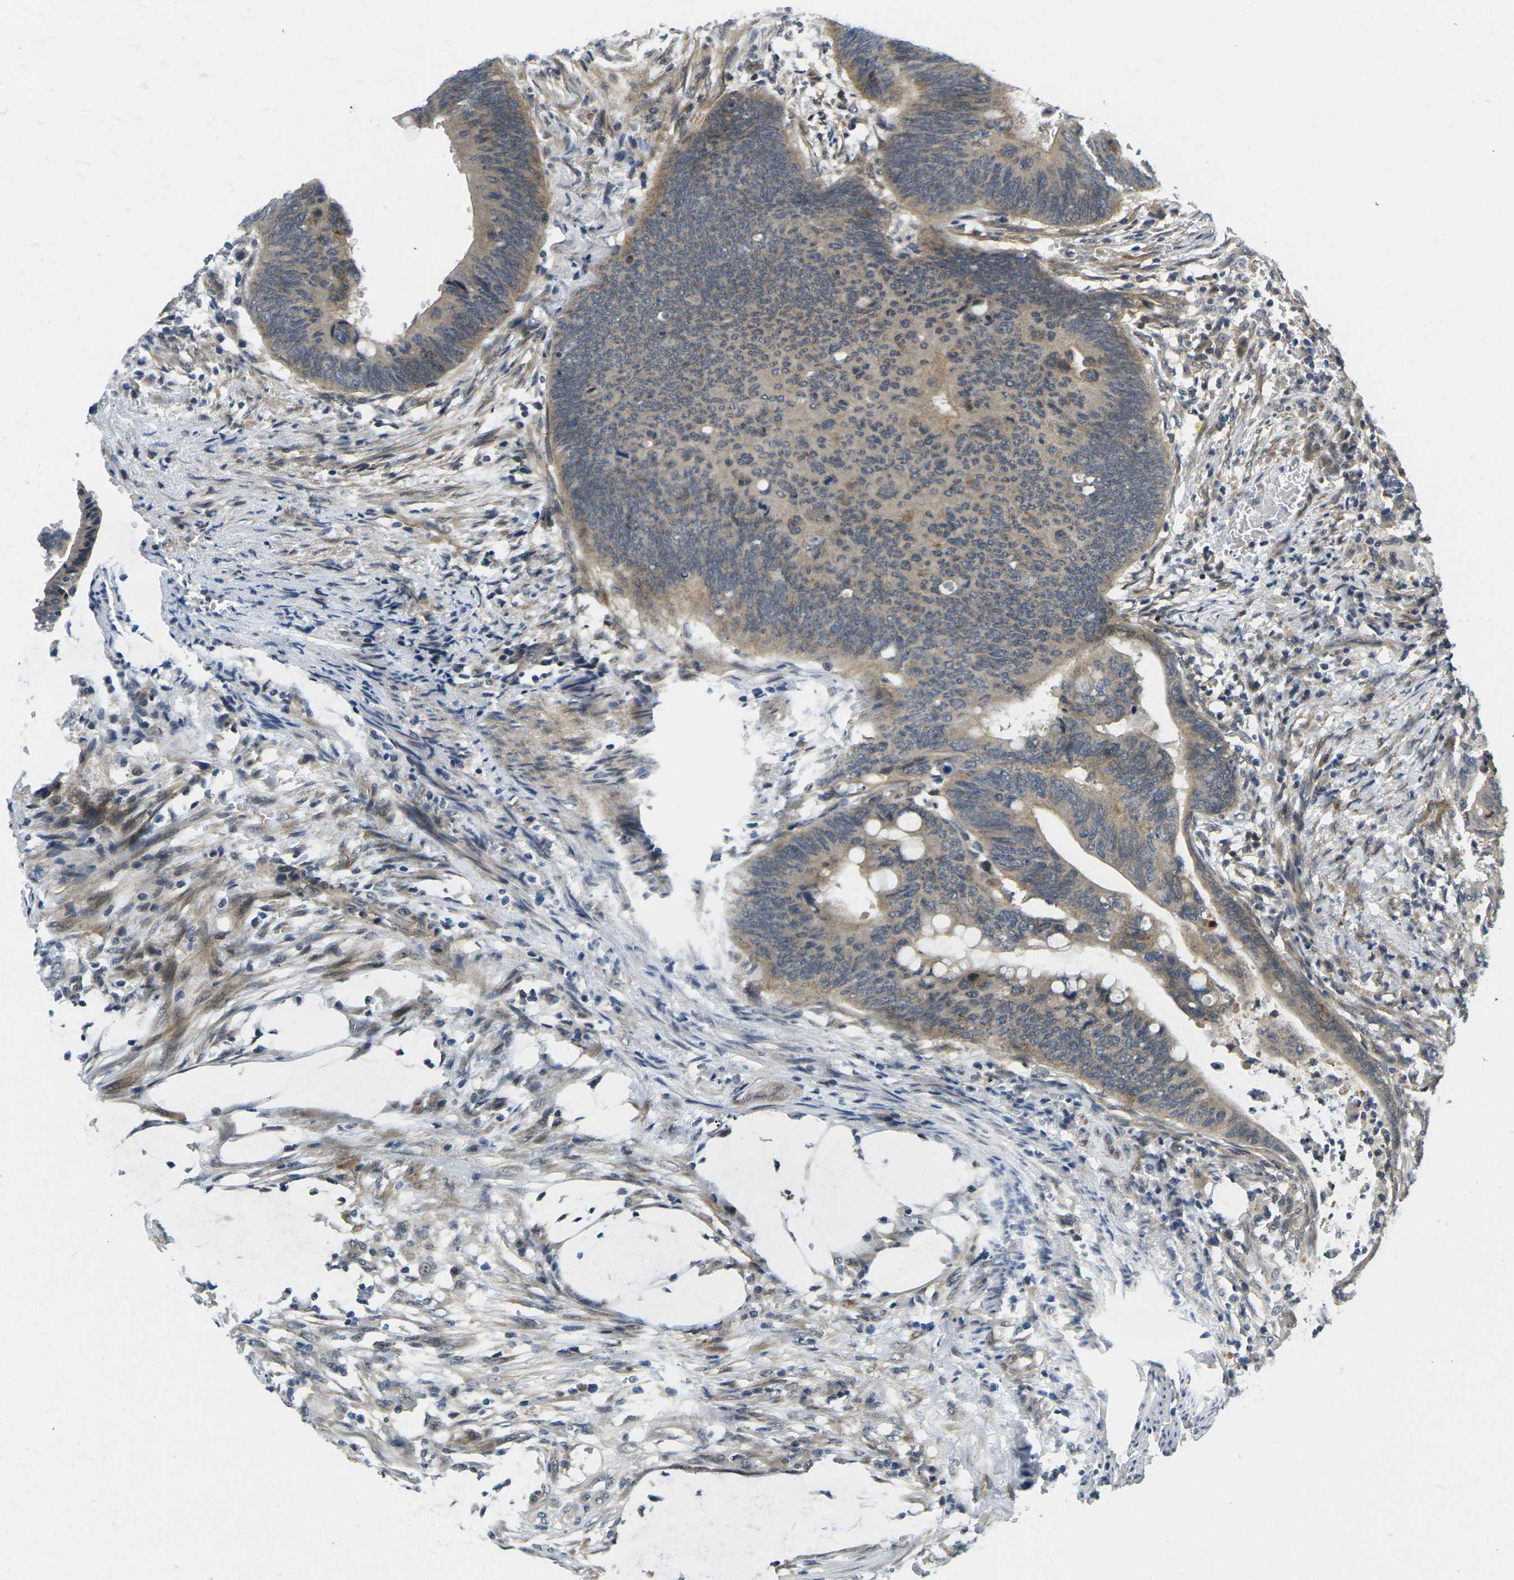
{"staining": {"intensity": "moderate", "quantity": ">75%", "location": "cytoplasmic/membranous"}, "tissue": "colorectal cancer", "cell_type": "Tumor cells", "image_type": "cancer", "snomed": [{"axis": "morphology", "description": "Normal tissue, NOS"}, {"axis": "morphology", "description": "Adenocarcinoma, NOS"}, {"axis": "topography", "description": "Rectum"}, {"axis": "topography", "description": "Peripheral nerve tissue"}], "caption": "Human colorectal cancer (adenocarcinoma) stained with a protein marker reveals moderate staining in tumor cells.", "gene": "KCTD10", "patient": {"sex": "male", "age": 92}}